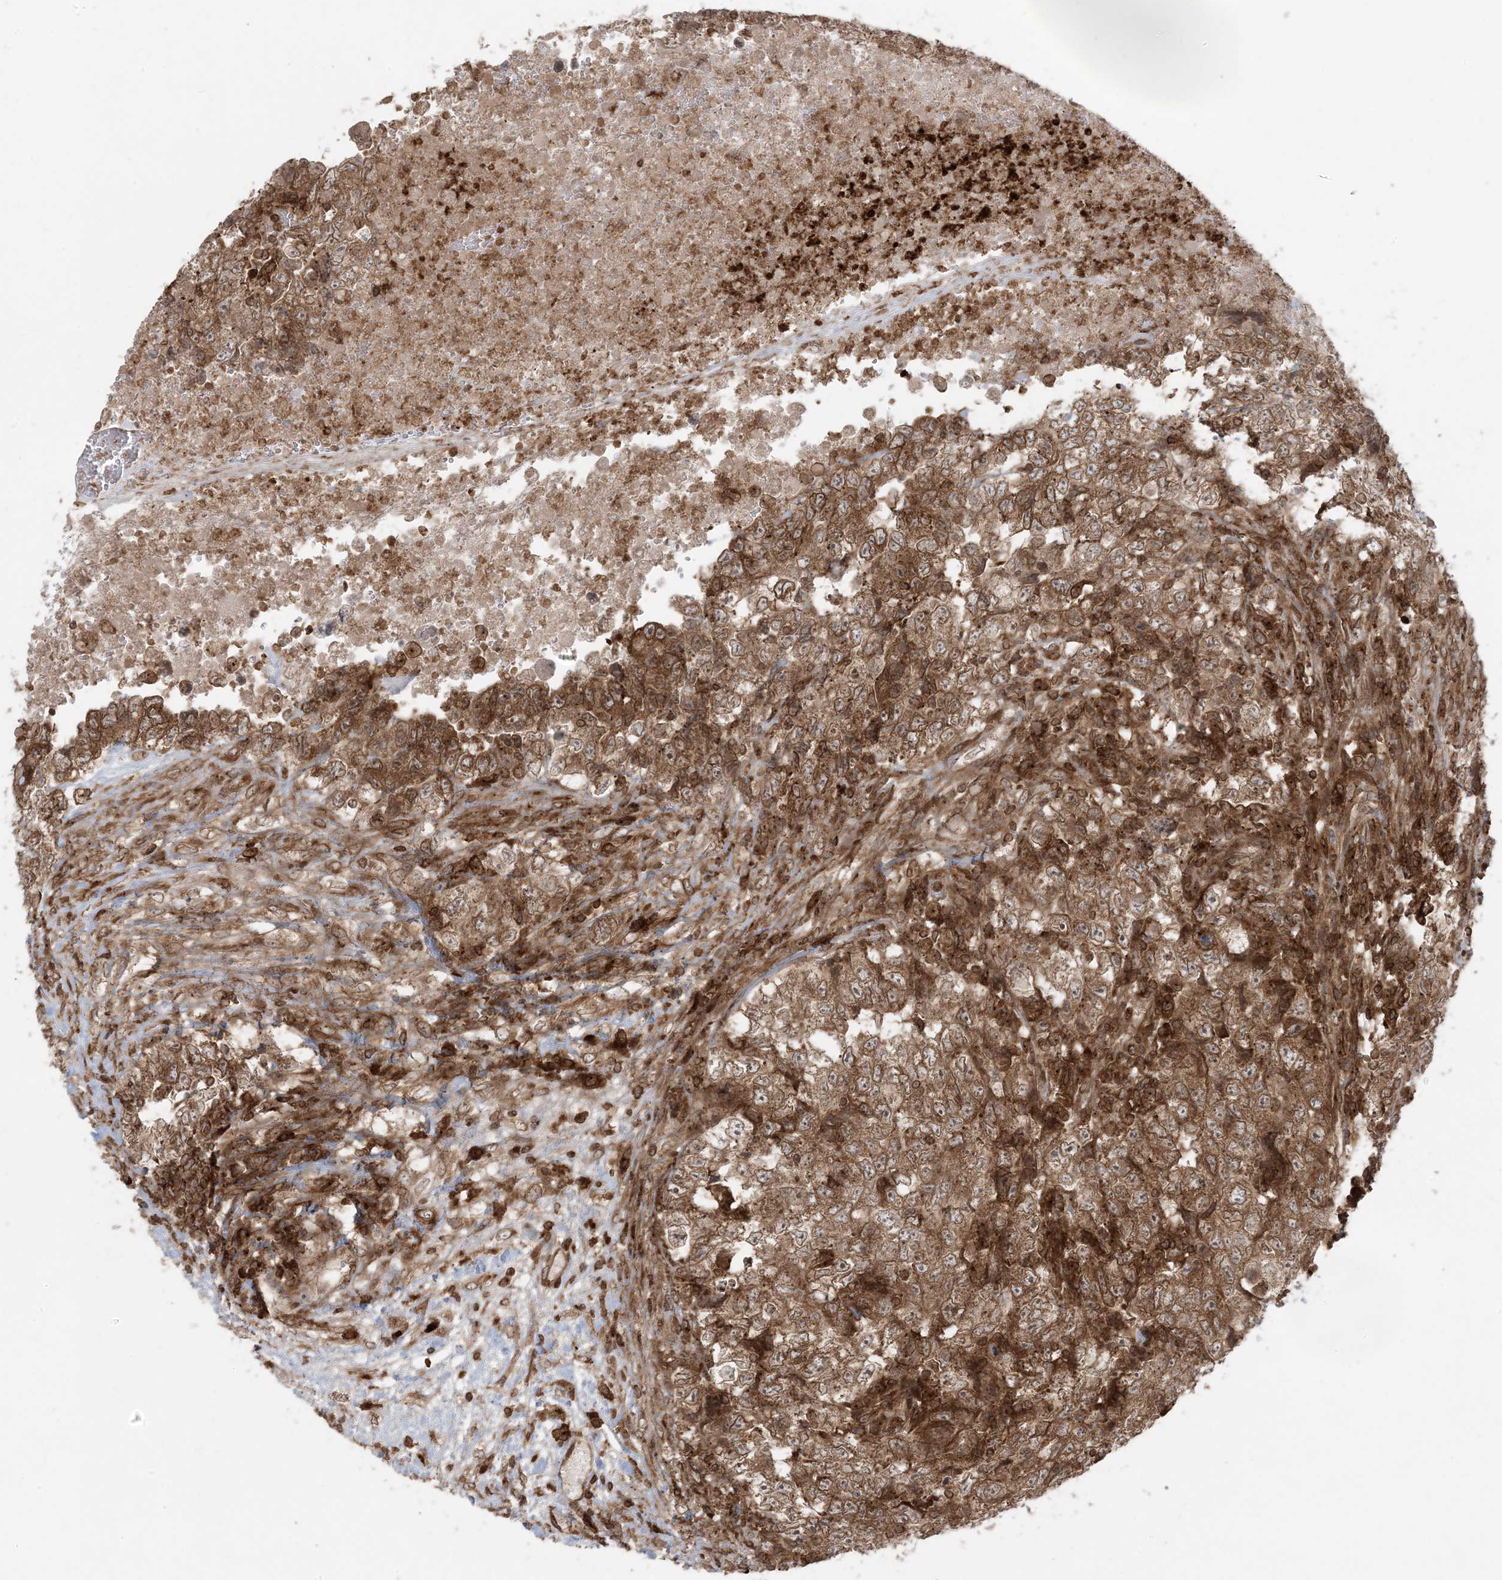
{"staining": {"intensity": "moderate", "quantity": ">75%", "location": "cytoplasmic/membranous"}, "tissue": "testis cancer", "cell_type": "Tumor cells", "image_type": "cancer", "snomed": [{"axis": "morphology", "description": "Carcinoma, Embryonal, NOS"}, {"axis": "topography", "description": "Testis"}], "caption": "Testis cancer tissue exhibits moderate cytoplasmic/membranous expression in approximately >75% of tumor cells", "gene": "DDX19B", "patient": {"sex": "male", "age": 37}}